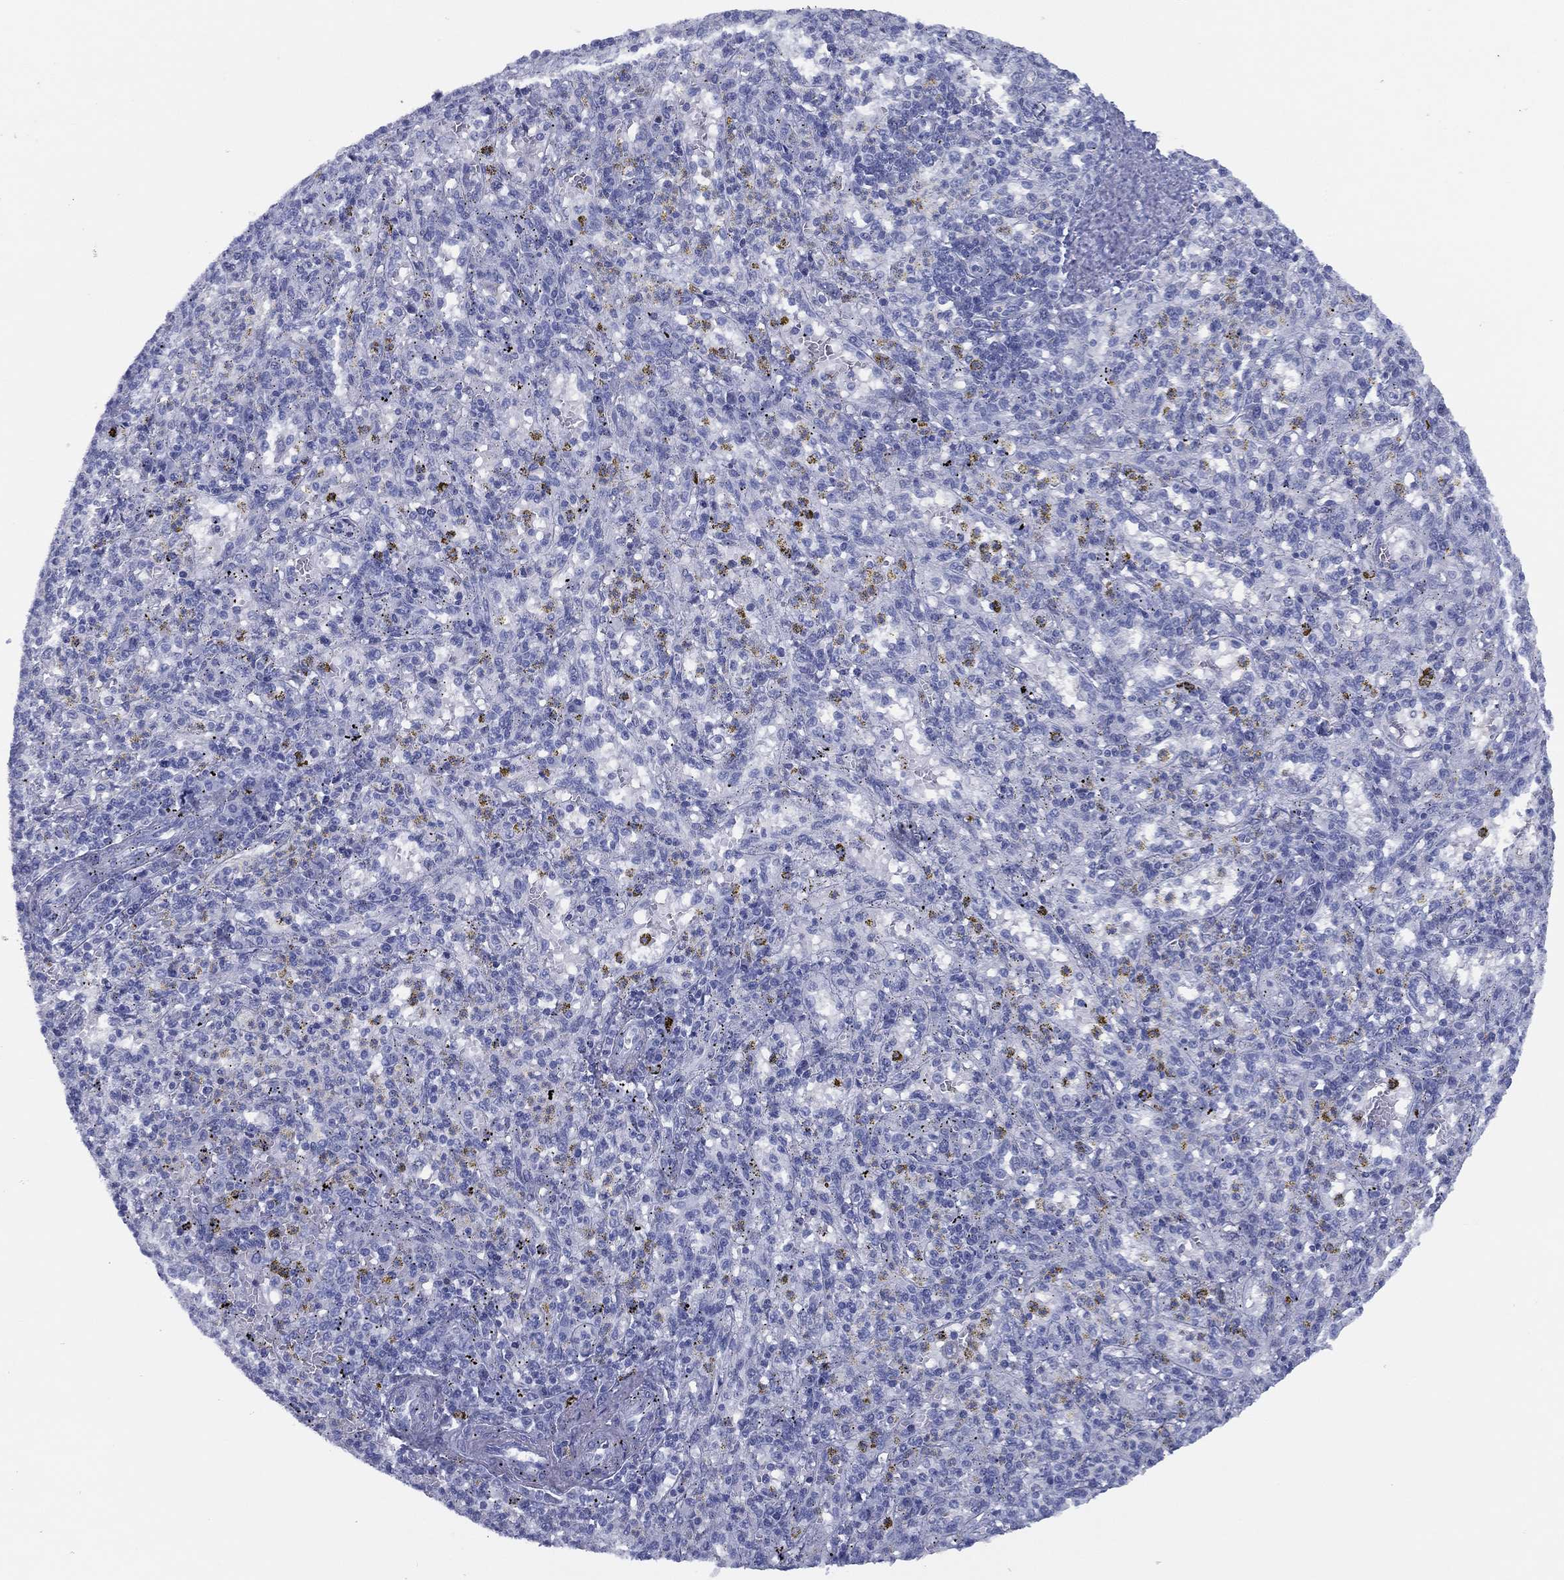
{"staining": {"intensity": "negative", "quantity": "none", "location": "none"}, "tissue": "spleen", "cell_type": "Cells in red pulp", "image_type": "normal", "snomed": [{"axis": "morphology", "description": "Normal tissue, NOS"}, {"axis": "topography", "description": "Spleen"}], "caption": "IHC image of benign spleen stained for a protein (brown), which displays no positivity in cells in red pulp.", "gene": "TMEM252", "patient": {"sex": "male", "age": 60}}